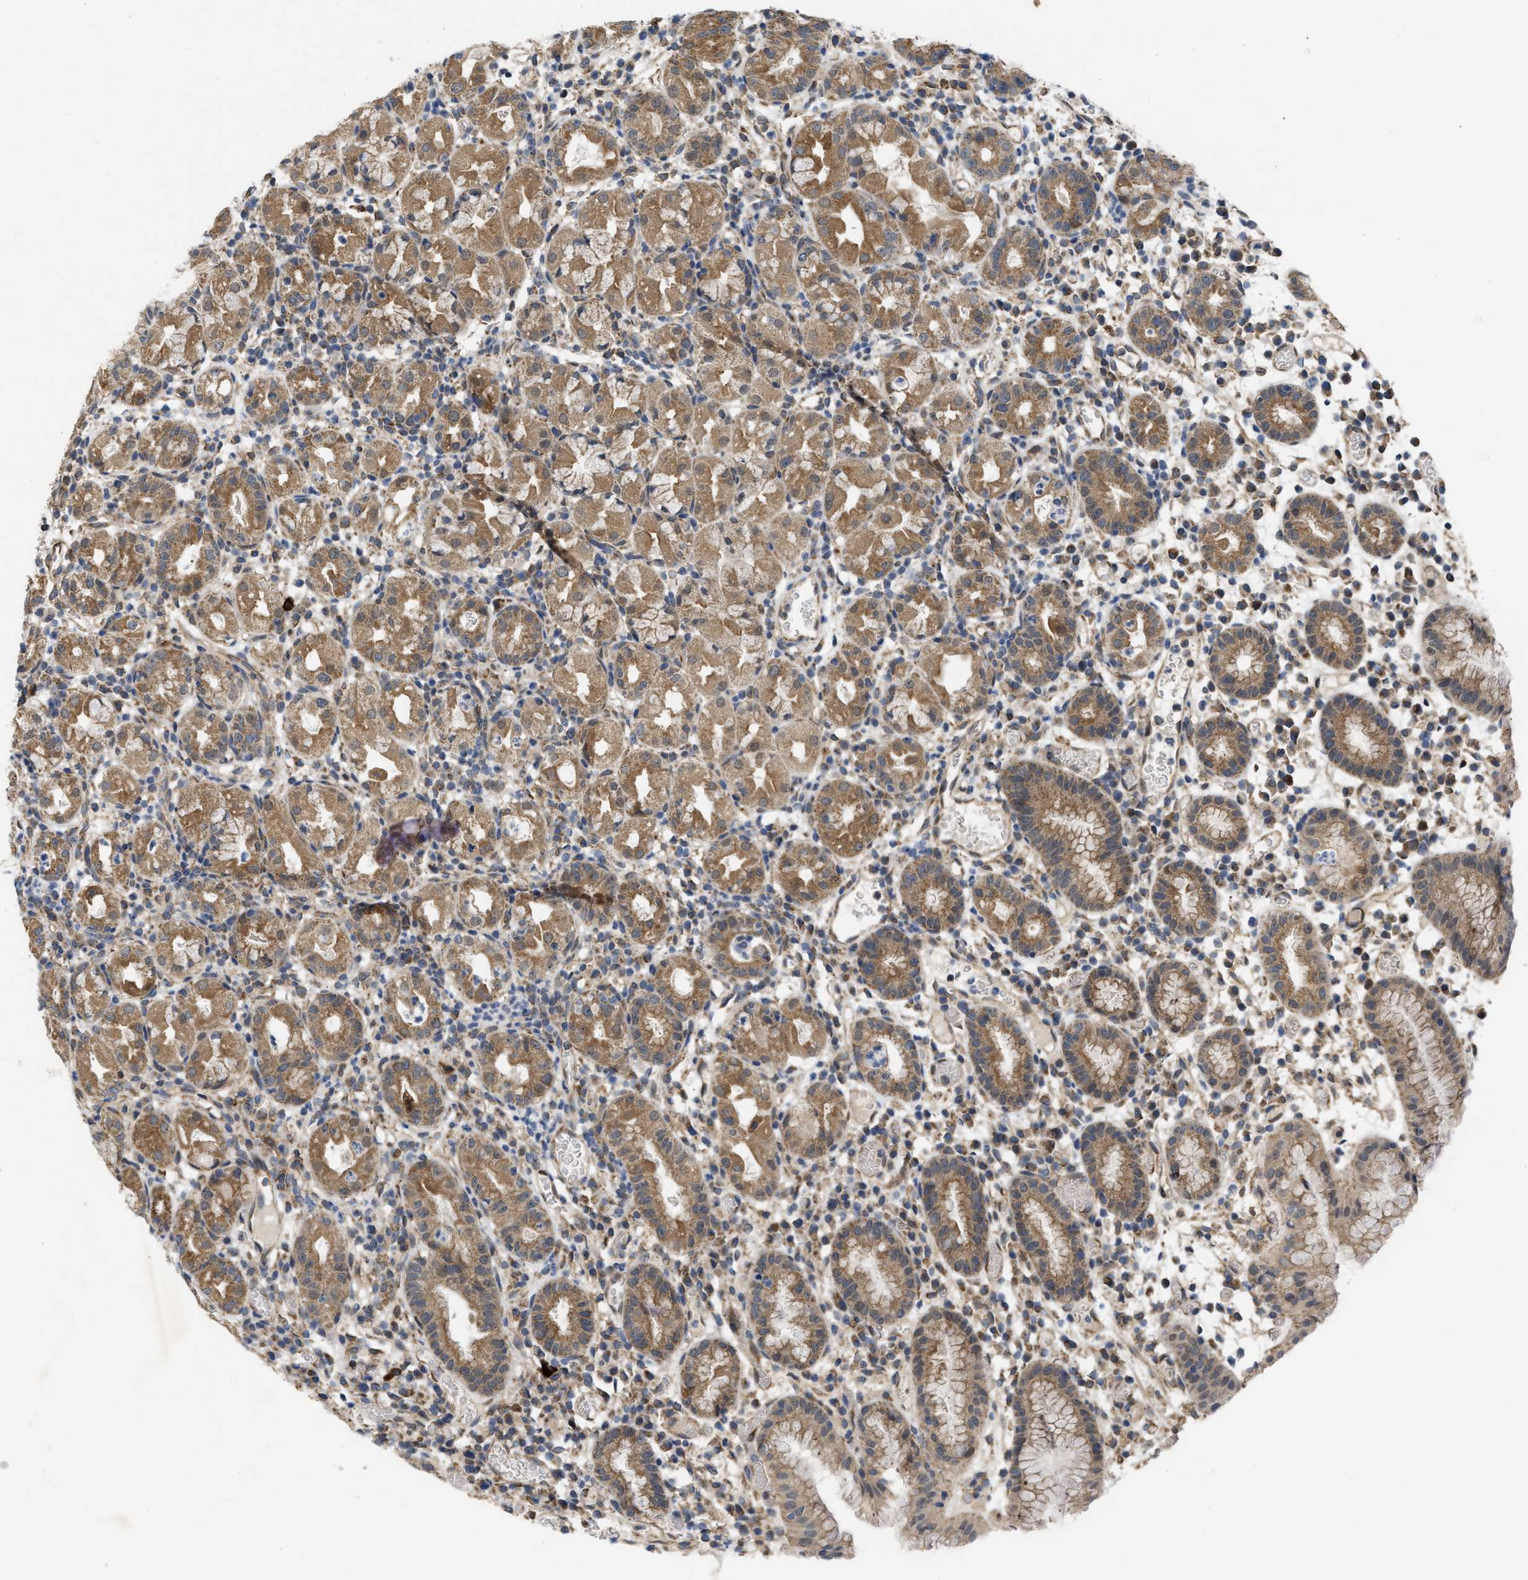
{"staining": {"intensity": "moderate", "quantity": ">75%", "location": "cytoplasmic/membranous"}, "tissue": "stomach", "cell_type": "Glandular cells", "image_type": "normal", "snomed": [{"axis": "morphology", "description": "Normal tissue, NOS"}, {"axis": "topography", "description": "Stomach"}, {"axis": "topography", "description": "Stomach, lower"}], "caption": "An IHC histopathology image of normal tissue is shown. Protein staining in brown shows moderate cytoplasmic/membranous positivity in stomach within glandular cells.", "gene": "EOGT", "patient": {"sex": "female", "age": 75}}